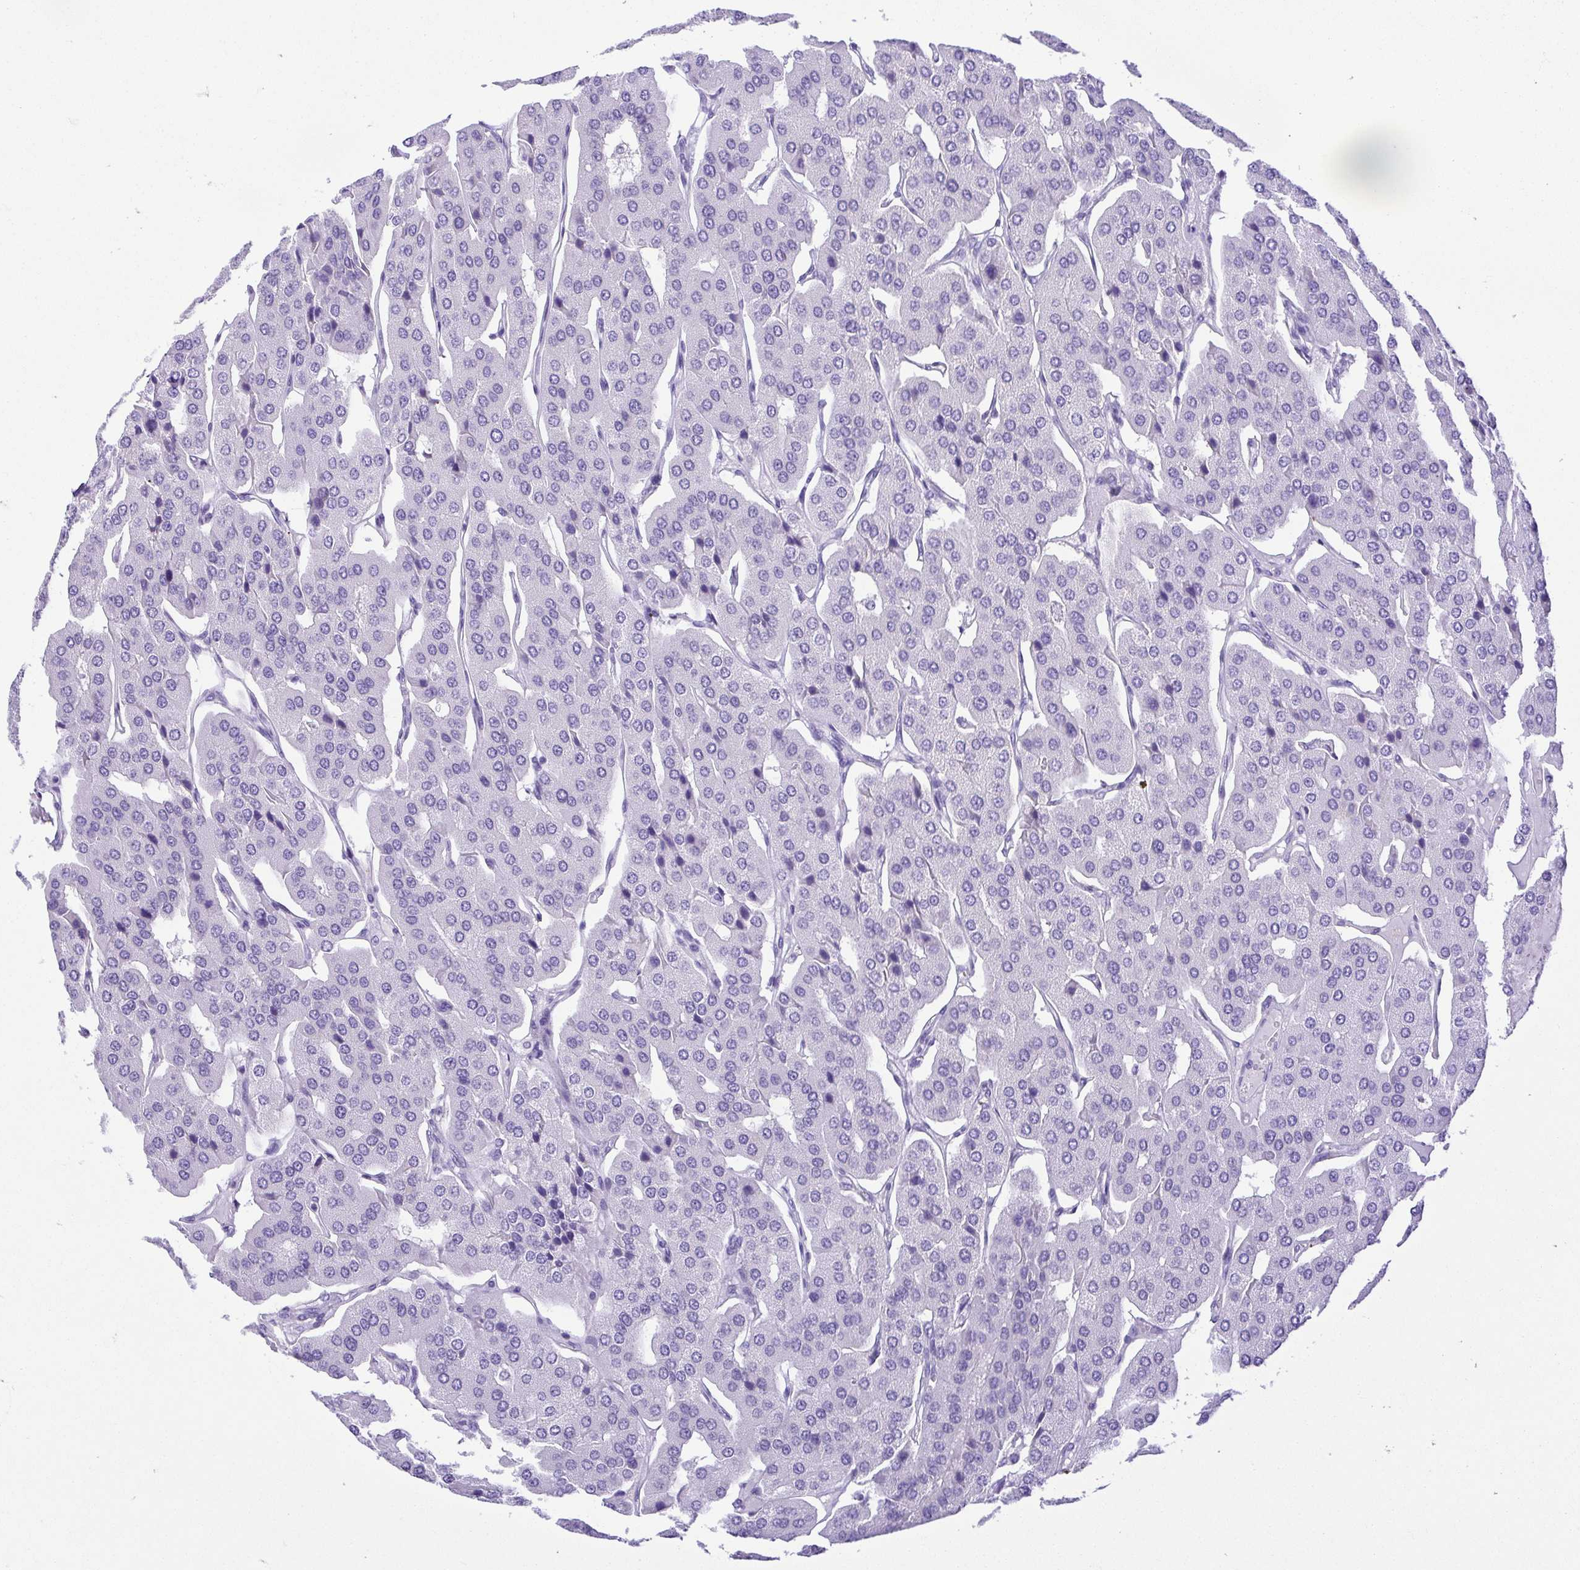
{"staining": {"intensity": "negative", "quantity": "none", "location": "none"}, "tissue": "parathyroid gland", "cell_type": "Glandular cells", "image_type": "normal", "snomed": [{"axis": "morphology", "description": "Normal tissue, NOS"}, {"axis": "morphology", "description": "Adenoma, NOS"}, {"axis": "topography", "description": "Parathyroid gland"}], "caption": "DAB (3,3'-diaminobenzidine) immunohistochemical staining of unremarkable parathyroid gland displays no significant expression in glandular cells.", "gene": "CDSN", "patient": {"sex": "female", "age": 86}}